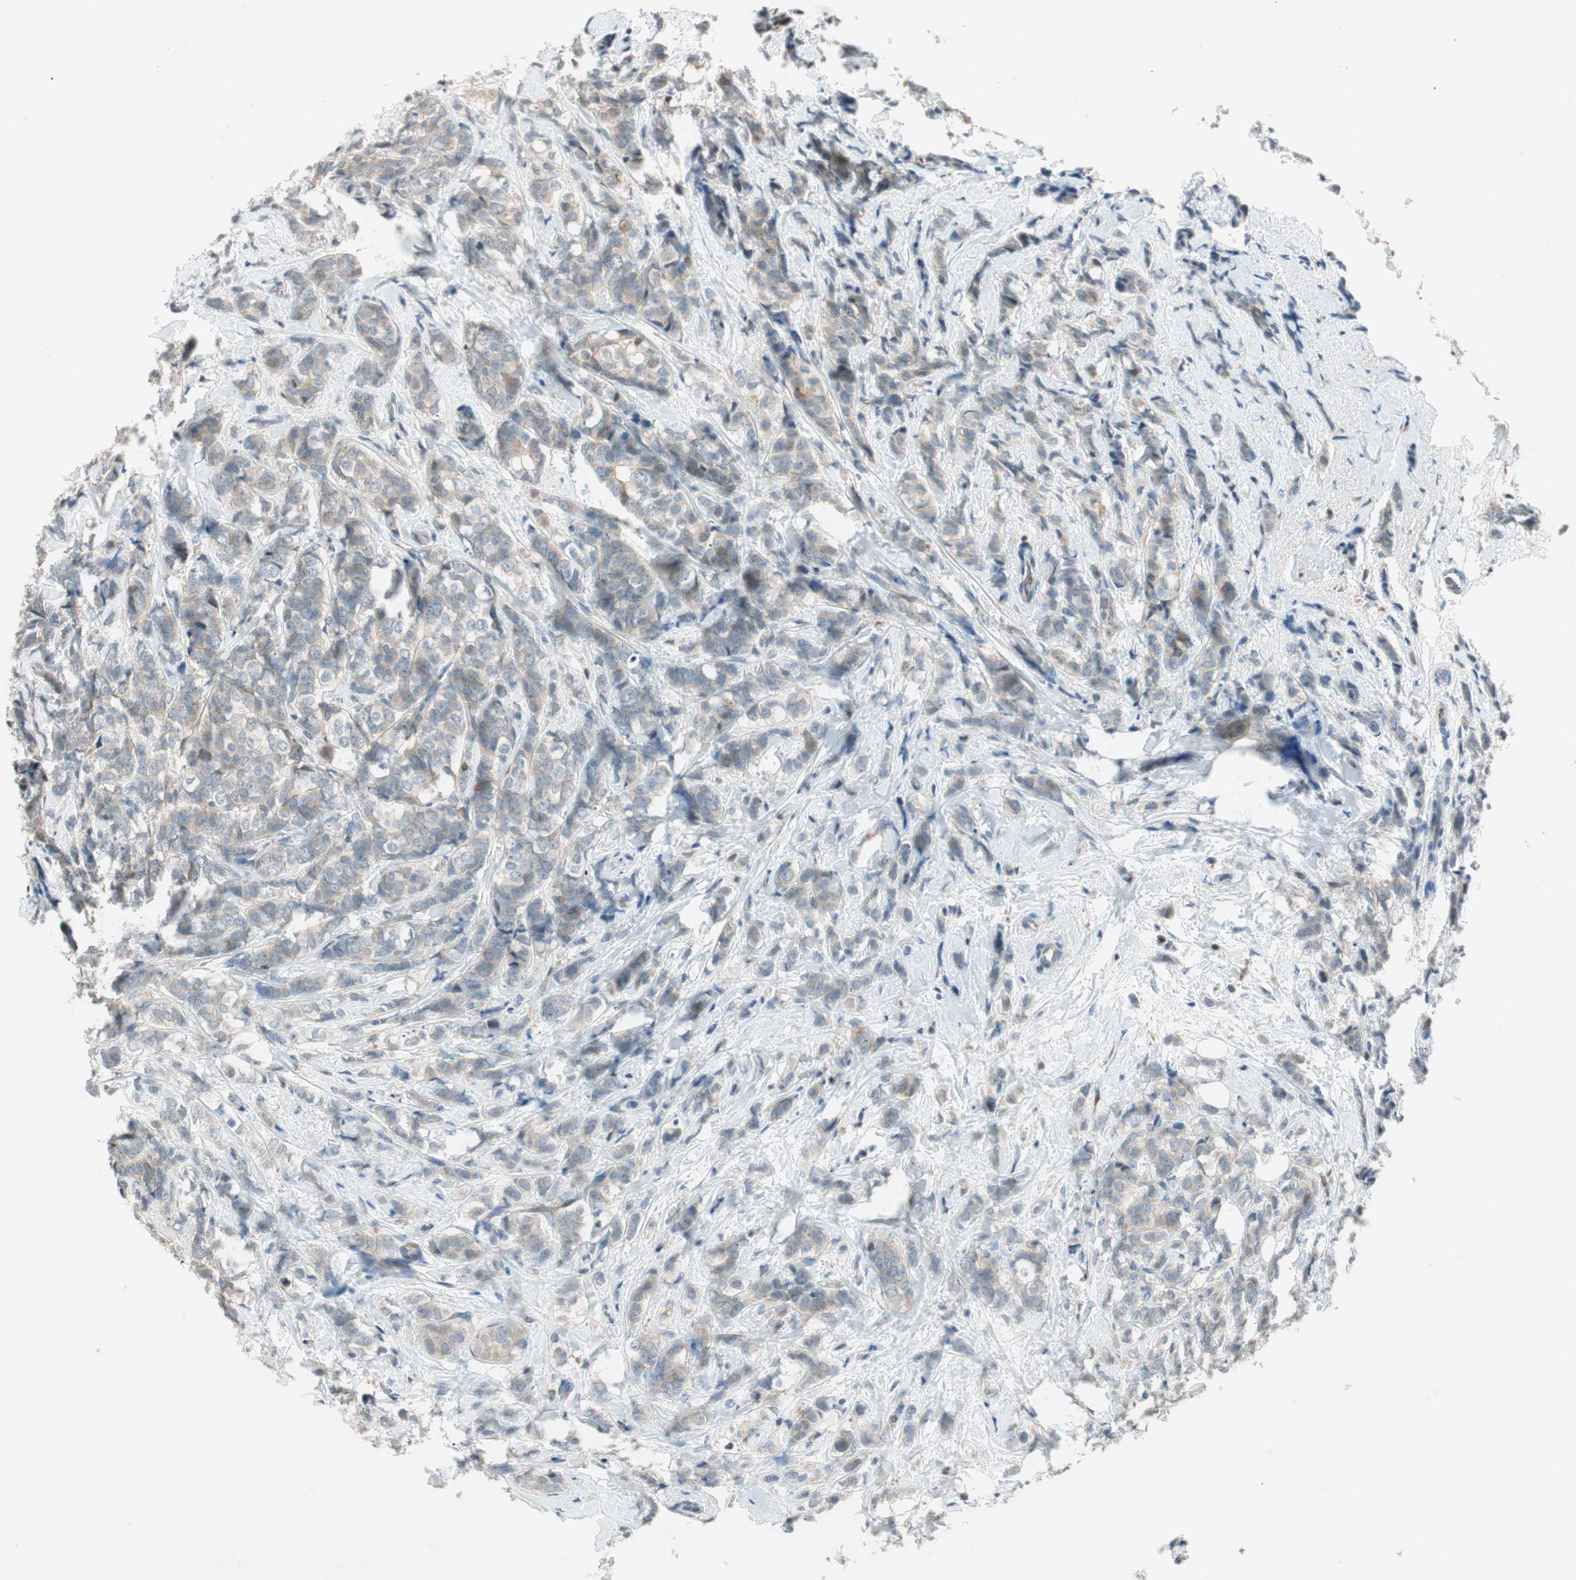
{"staining": {"intensity": "weak", "quantity": "25%-75%", "location": "cytoplasmic/membranous"}, "tissue": "breast cancer", "cell_type": "Tumor cells", "image_type": "cancer", "snomed": [{"axis": "morphology", "description": "Lobular carcinoma"}, {"axis": "topography", "description": "Breast"}], "caption": "A brown stain labels weak cytoplasmic/membranous positivity of a protein in breast lobular carcinoma tumor cells.", "gene": "PIK3R3", "patient": {"sex": "female", "age": 60}}